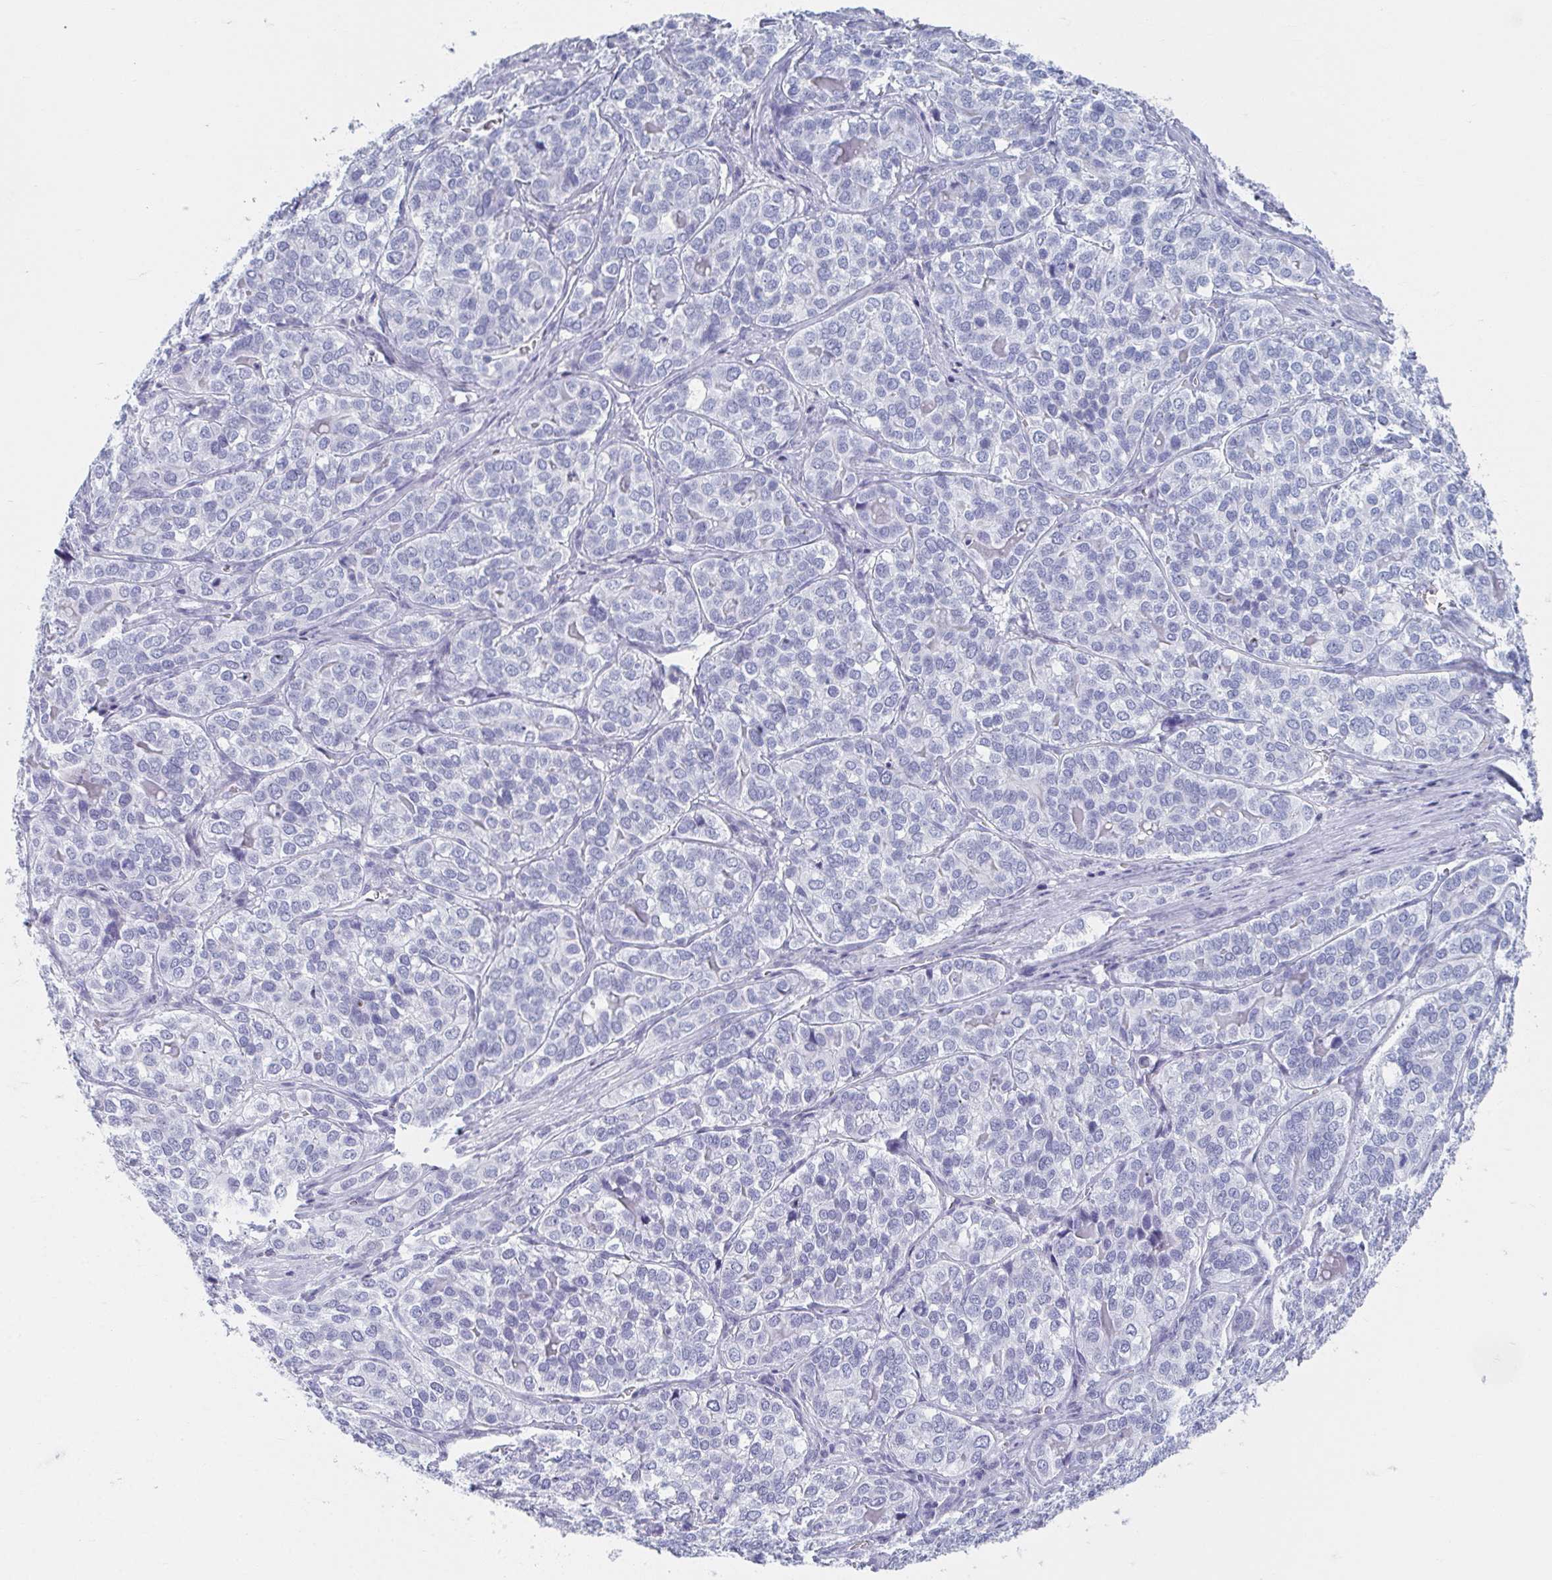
{"staining": {"intensity": "negative", "quantity": "none", "location": "none"}, "tissue": "liver cancer", "cell_type": "Tumor cells", "image_type": "cancer", "snomed": [{"axis": "morphology", "description": "Cholangiocarcinoma"}, {"axis": "topography", "description": "Liver"}], "caption": "Human liver cancer (cholangiocarcinoma) stained for a protein using immunohistochemistry shows no expression in tumor cells.", "gene": "GHRL", "patient": {"sex": "male", "age": 56}}